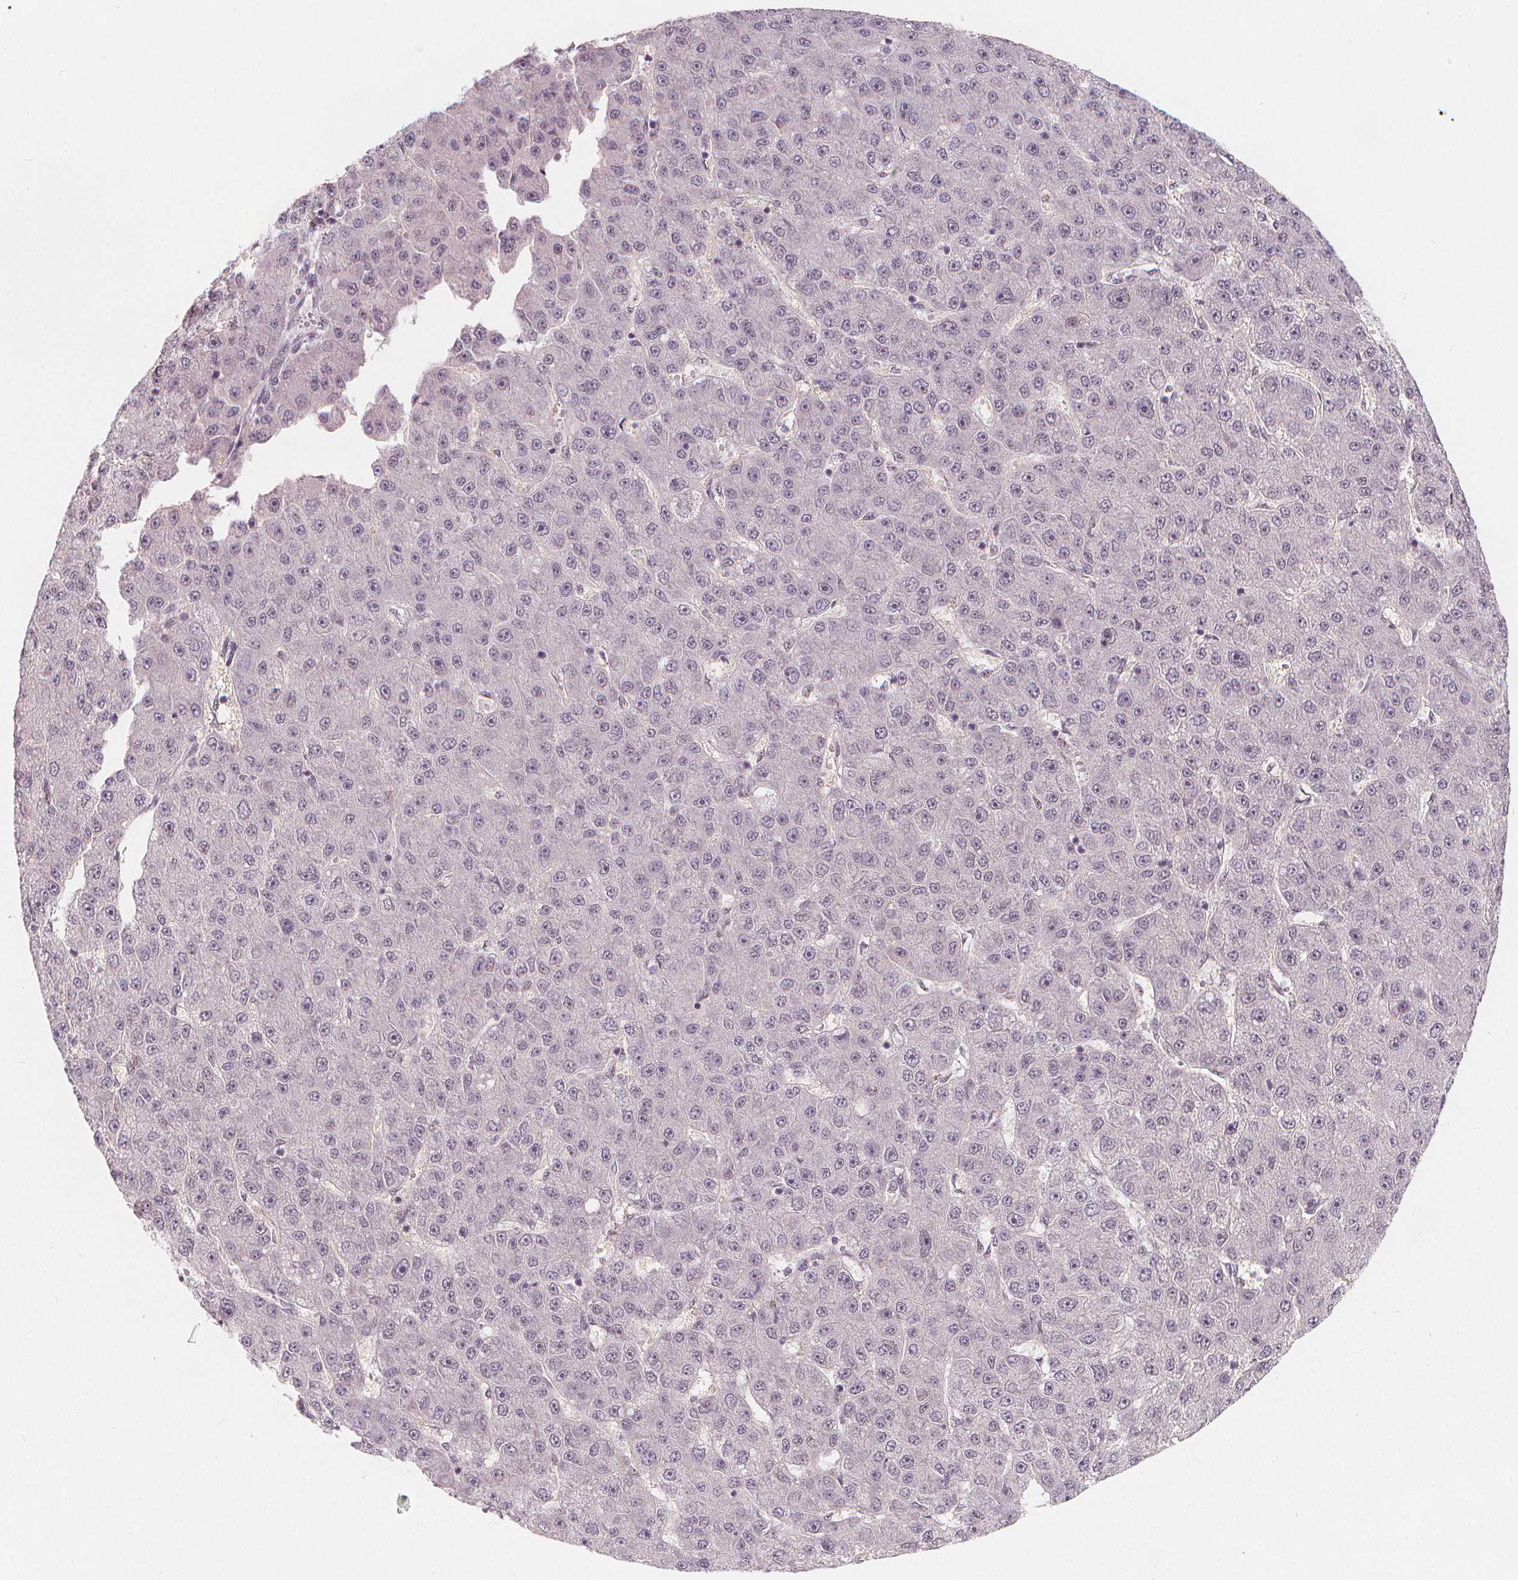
{"staining": {"intensity": "negative", "quantity": "none", "location": "none"}, "tissue": "liver cancer", "cell_type": "Tumor cells", "image_type": "cancer", "snomed": [{"axis": "morphology", "description": "Carcinoma, Hepatocellular, NOS"}, {"axis": "topography", "description": "Liver"}], "caption": "IHC image of human liver cancer (hepatocellular carcinoma) stained for a protein (brown), which demonstrates no staining in tumor cells.", "gene": "DRC3", "patient": {"sex": "male", "age": 67}}